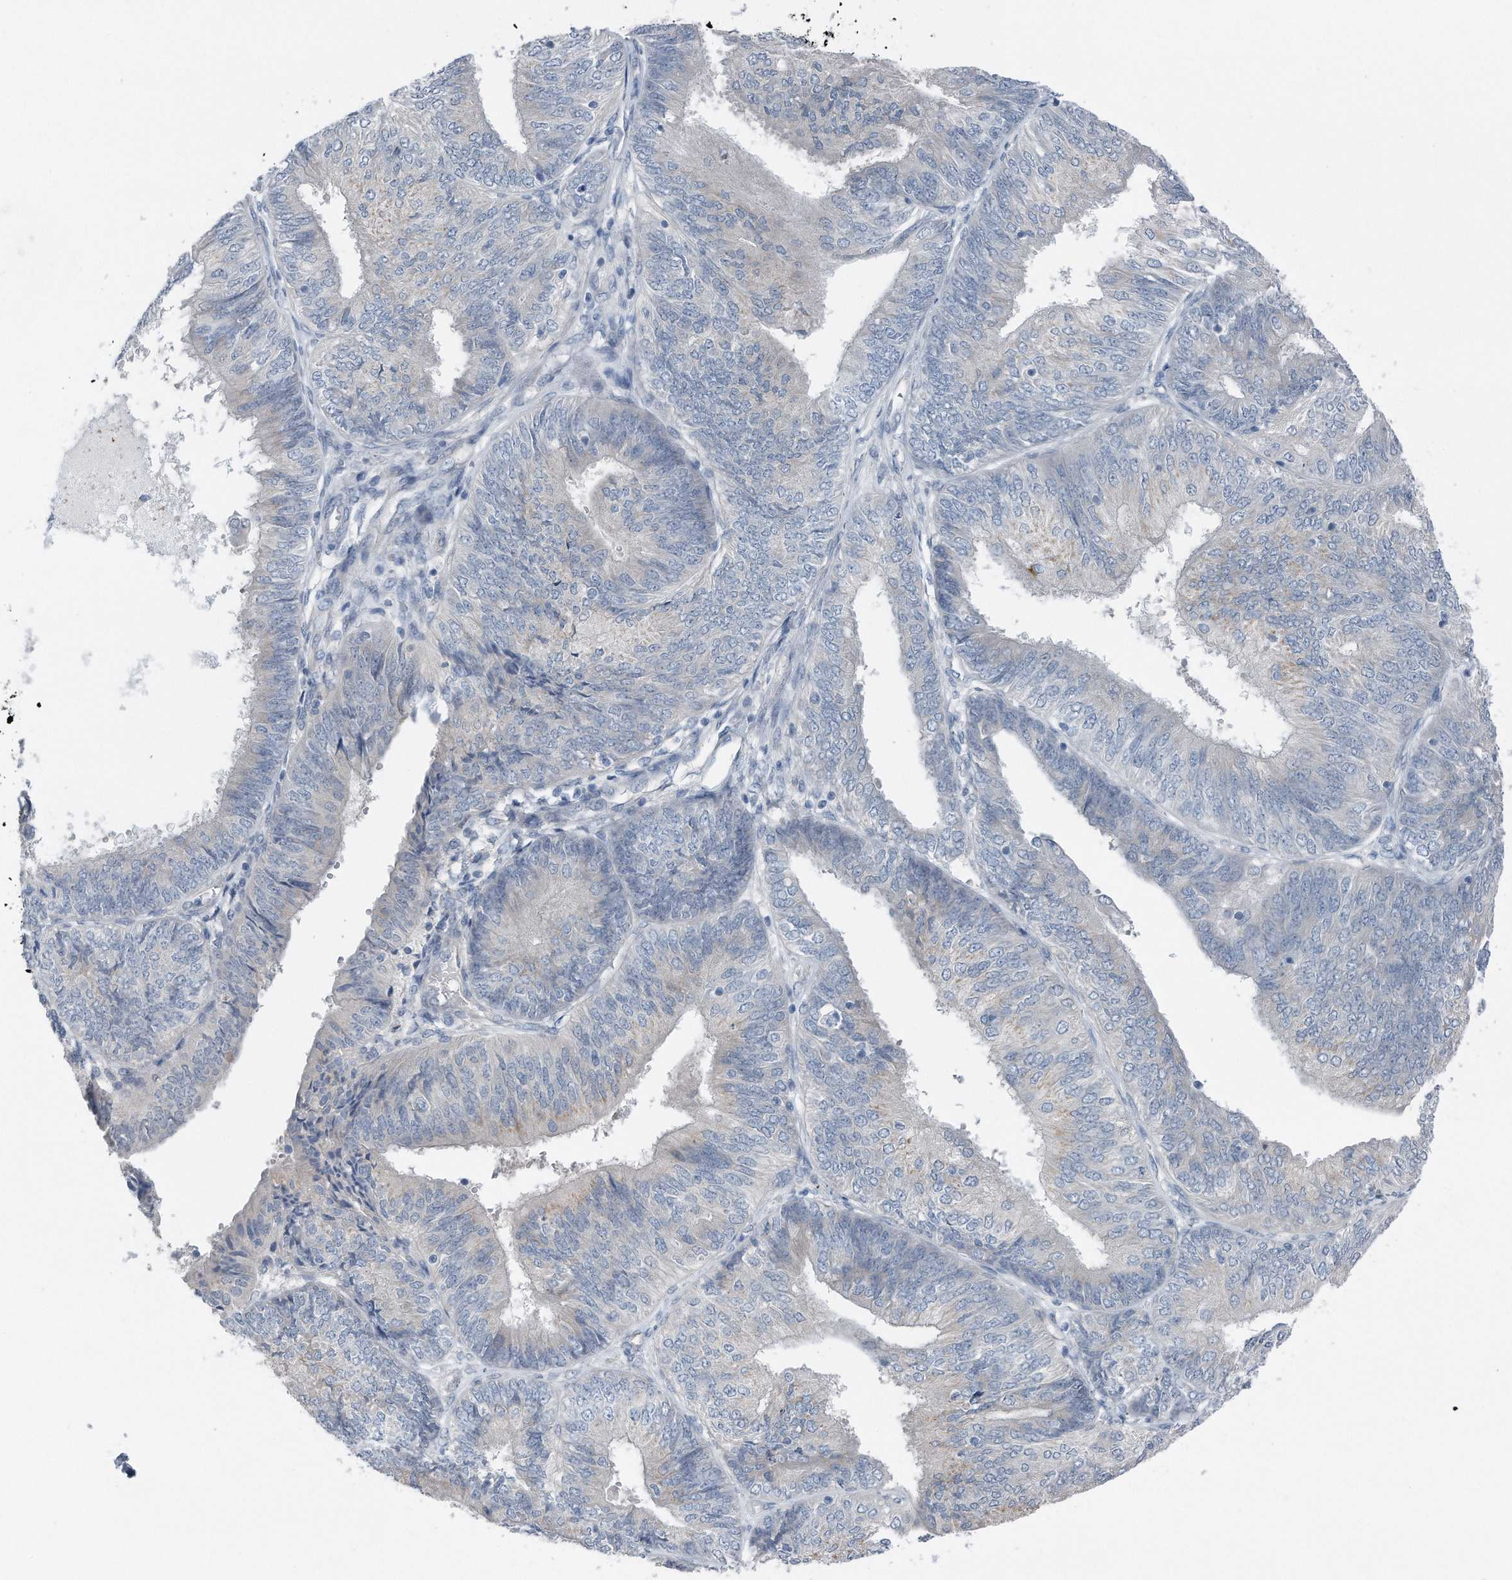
{"staining": {"intensity": "negative", "quantity": "none", "location": "none"}, "tissue": "endometrial cancer", "cell_type": "Tumor cells", "image_type": "cancer", "snomed": [{"axis": "morphology", "description": "Adenocarcinoma, NOS"}, {"axis": "topography", "description": "Endometrium"}], "caption": "High magnification brightfield microscopy of endometrial cancer (adenocarcinoma) stained with DAB (3,3'-diaminobenzidine) (brown) and counterstained with hematoxylin (blue): tumor cells show no significant positivity. (Brightfield microscopy of DAB (3,3'-diaminobenzidine) immunohistochemistry at high magnification).", "gene": "YRDC", "patient": {"sex": "female", "age": 58}}